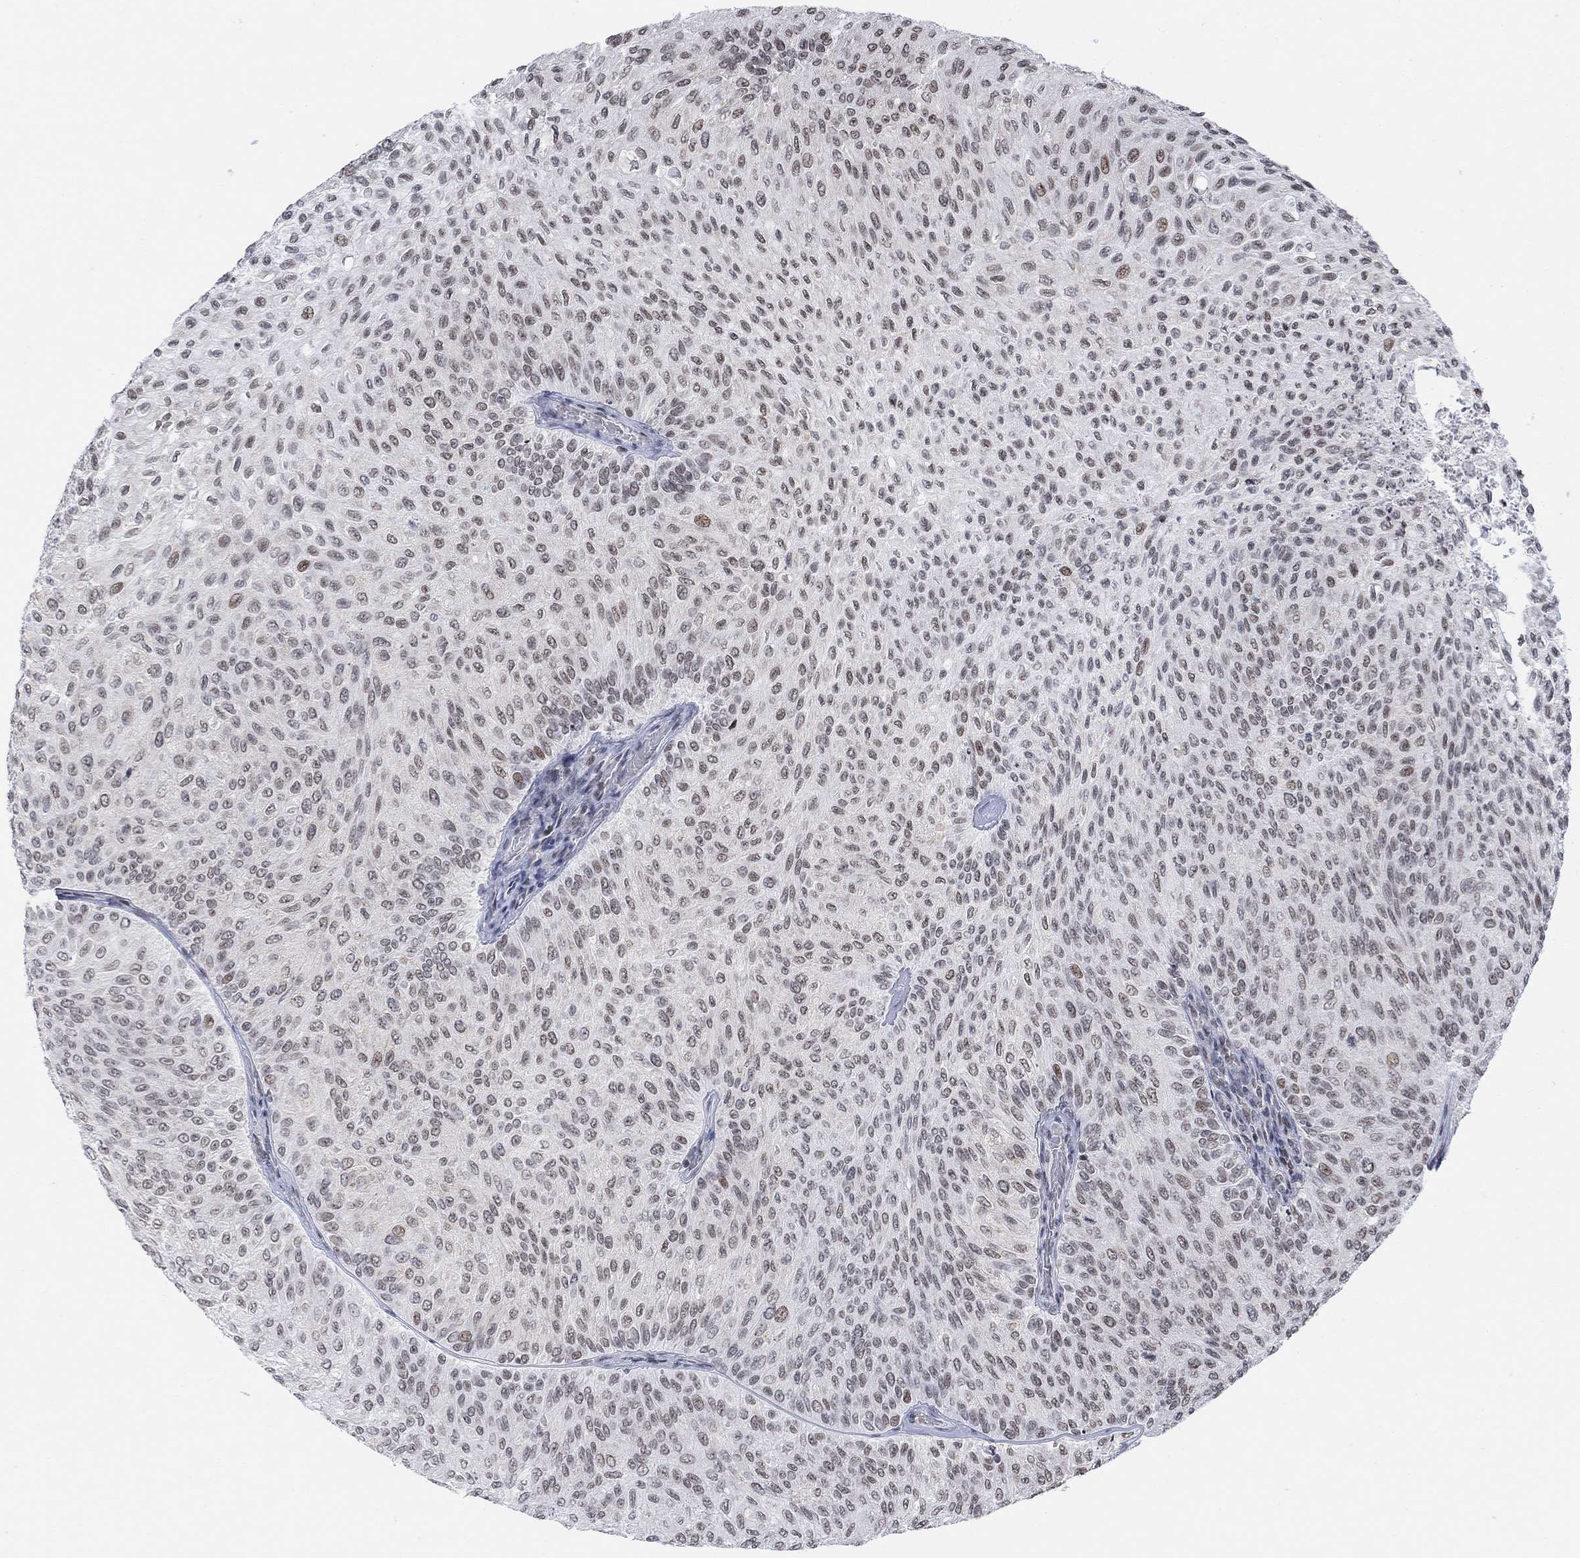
{"staining": {"intensity": "moderate", "quantity": "<25%", "location": "nuclear"}, "tissue": "urothelial cancer", "cell_type": "Tumor cells", "image_type": "cancer", "snomed": [{"axis": "morphology", "description": "Urothelial carcinoma, Low grade"}, {"axis": "topography", "description": "Urinary bladder"}], "caption": "IHC staining of low-grade urothelial carcinoma, which demonstrates low levels of moderate nuclear positivity in approximately <25% of tumor cells indicating moderate nuclear protein positivity. The staining was performed using DAB (brown) for protein detection and nuclei were counterstained in hematoxylin (blue).", "gene": "ABHD14A", "patient": {"sex": "male", "age": 78}}